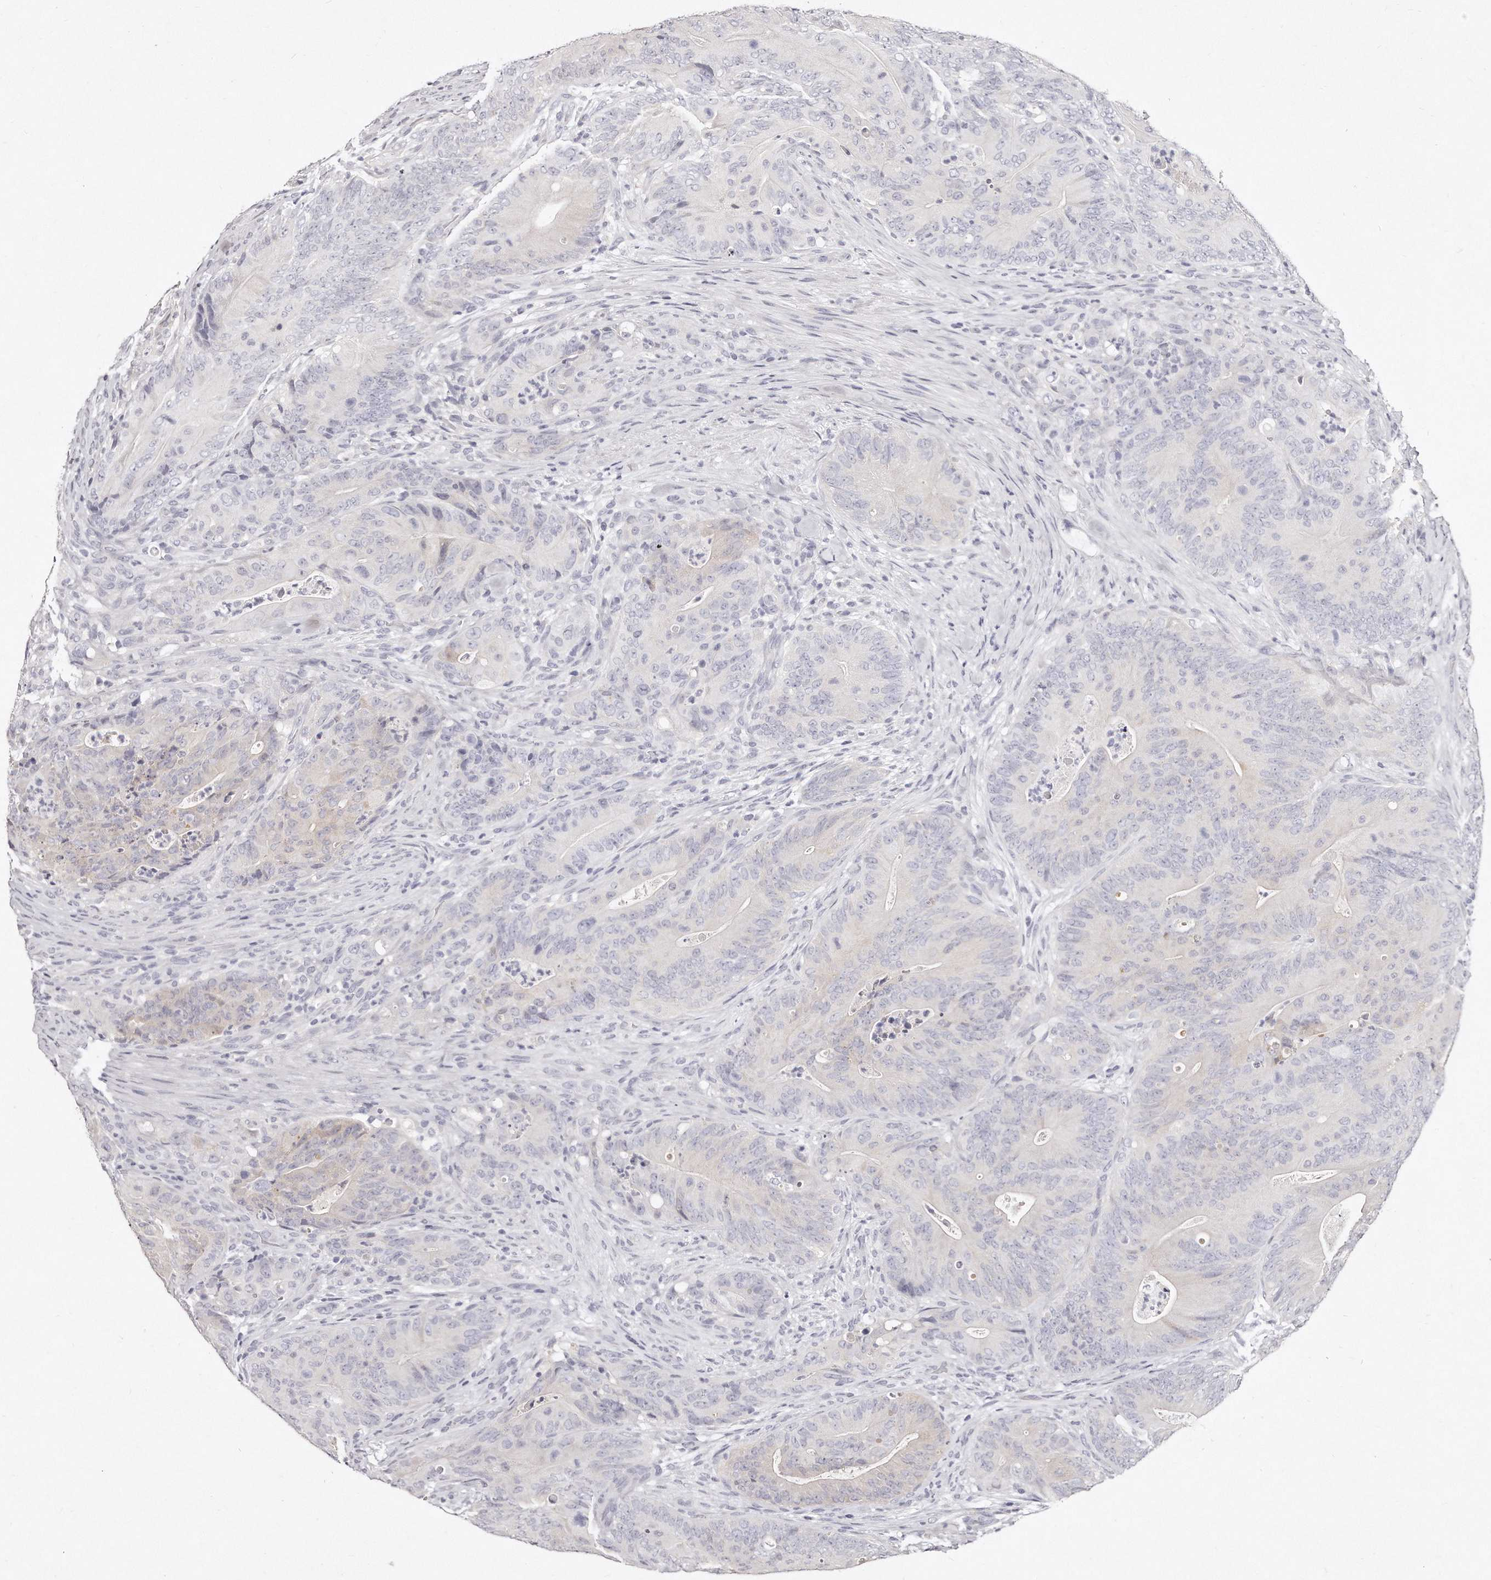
{"staining": {"intensity": "negative", "quantity": "none", "location": "none"}, "tissue": "colorectal cancer", "cell_type": "Tumor cells", "image_type": "cancer", "snomed": [{"axis": "morphology", "description": "Normal tissue, NOS"}, {"axis": "topography", "description": "Colon"}], "caption": "Human colorectal cancer stained for a protein using immunohistochemistry shows no staining in tumor cells.", "gene": "GDA", "patient": {"sex": "female", "age": 82}}